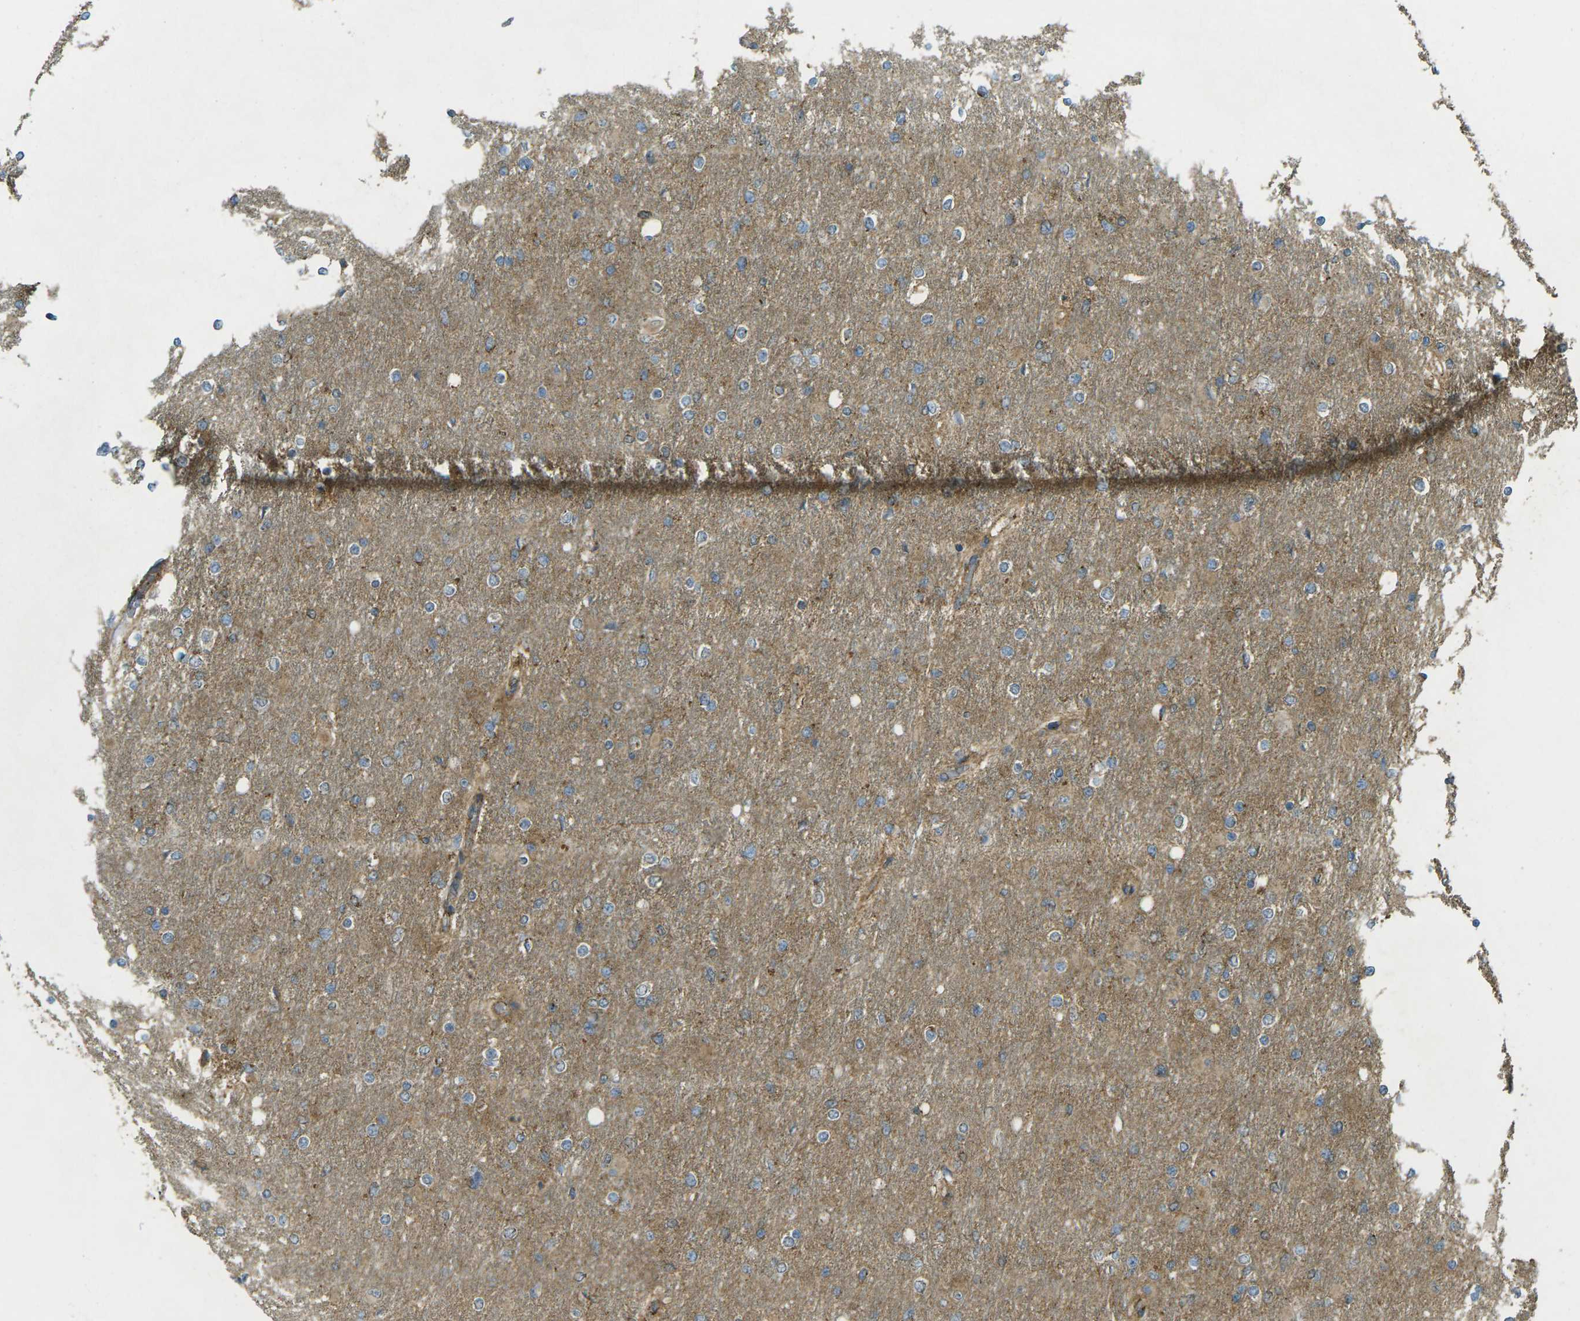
{"staining": {"intensity": "weak", "quantity": "25%-75%", "location": "cytoplasmic/membranous"}, "tissue": "glioma", "cell_type": "Tumor cells", "image_type": "cancer", "snomed": [{"axis": "morphology", "description": "Glioma, malignant, High grade"}, {"axis": "topography", "description": "Cerebral cortex"}], "caption": "About 25%-75% of tumor cells in human glioma reveal weak cytoplasmic/membranous protein positivity as visualized by brown immunohistochemical staining.", "gene": "CHMP3", "patient": {"sex": "female", "age": 36}}